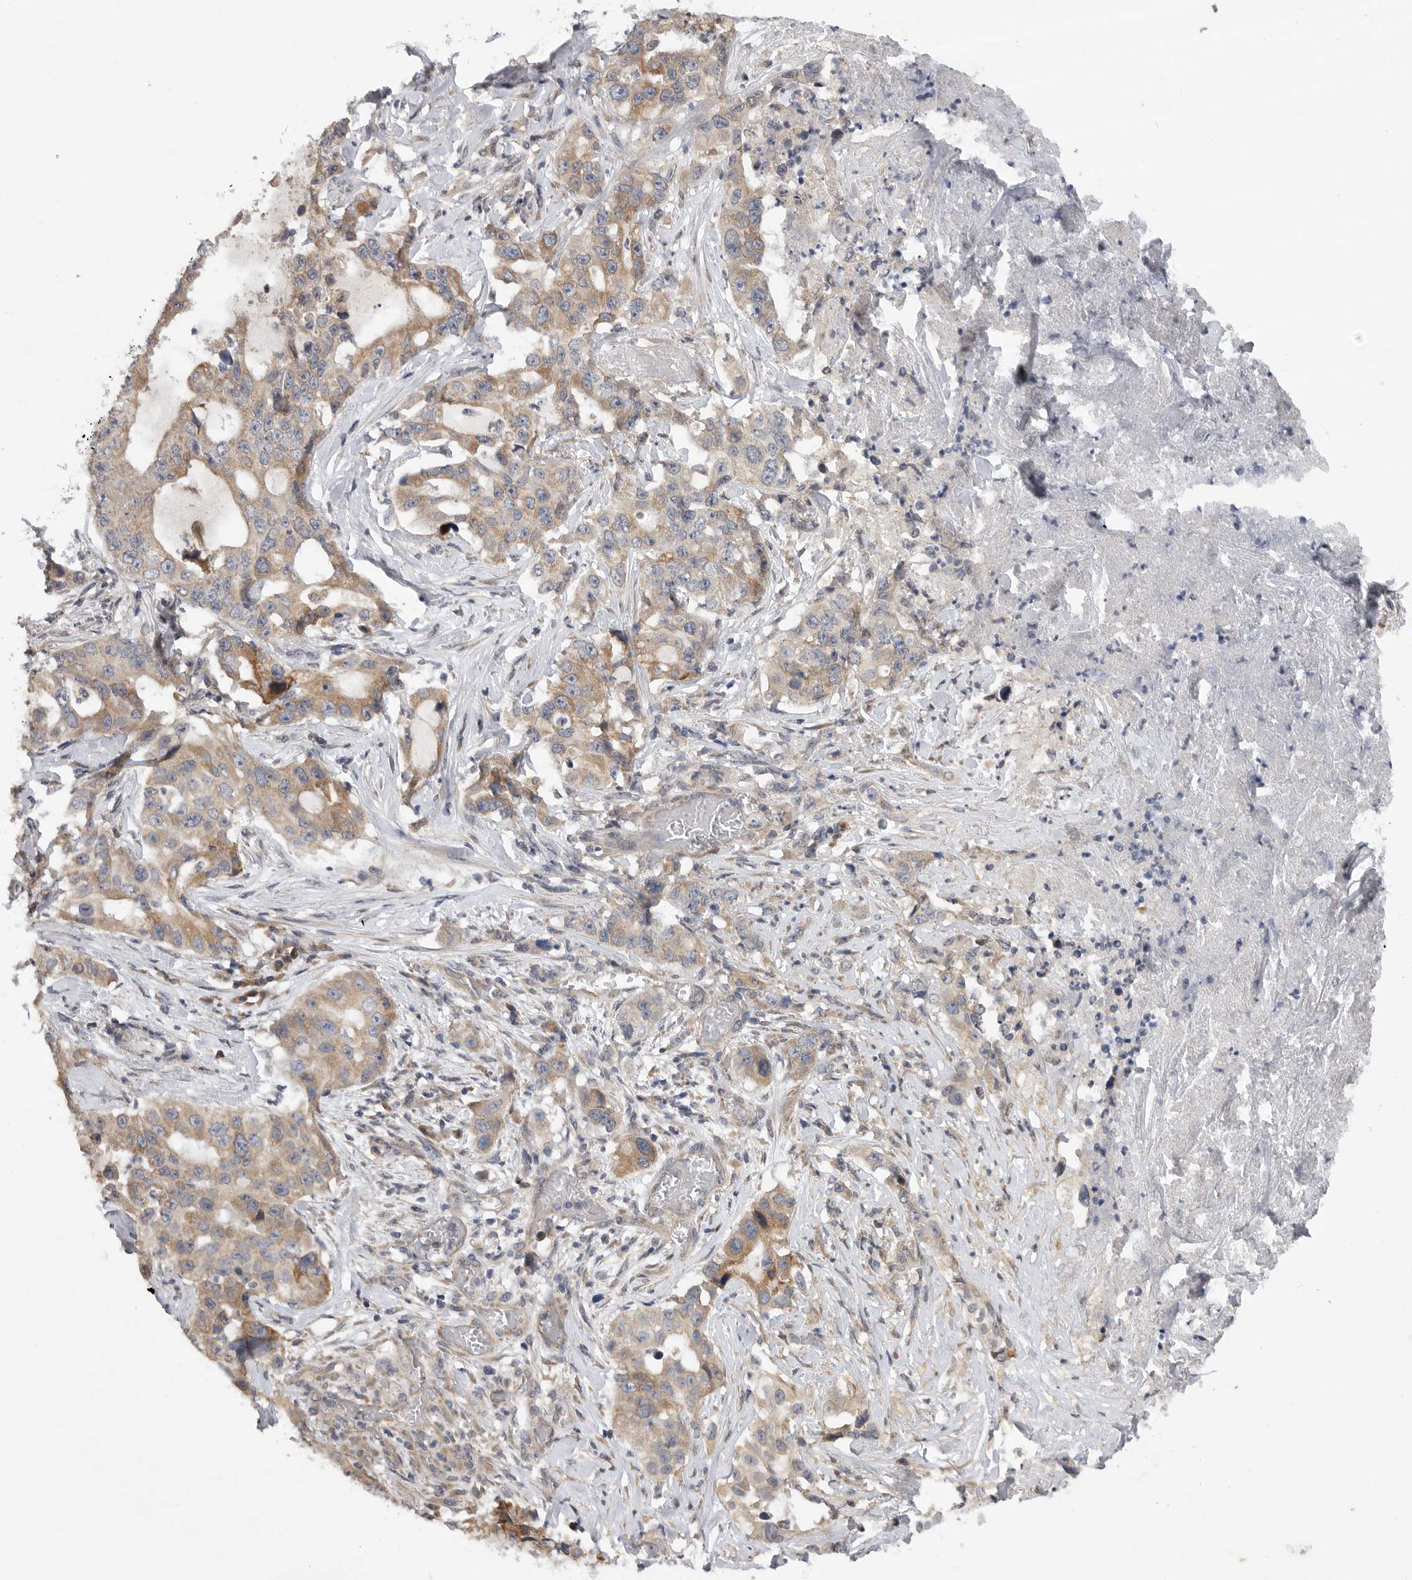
{"staining": {"intensity": "moderate", "quantity": ">75%", "location": "cytoplasmic/membranous"}, "tissue": "lung cancer", "cell_type": "Tumor cells", "image_type": "cancer", "snomed": [{"axis": "morphology", "description": "Adenocarcinoma, NOS"}, {"axis": "topography", "description": "Lung"}], "caption": "The micrograph reveals staining of lung cancer (adenocarcinoma), revealing moderate cytoplasmic/membranous protein expression (brown color) within tumor cells. Nuclei are stained in blue.", "gene": "EDEM3", "patient": {"sex": "female", "age": 51}}